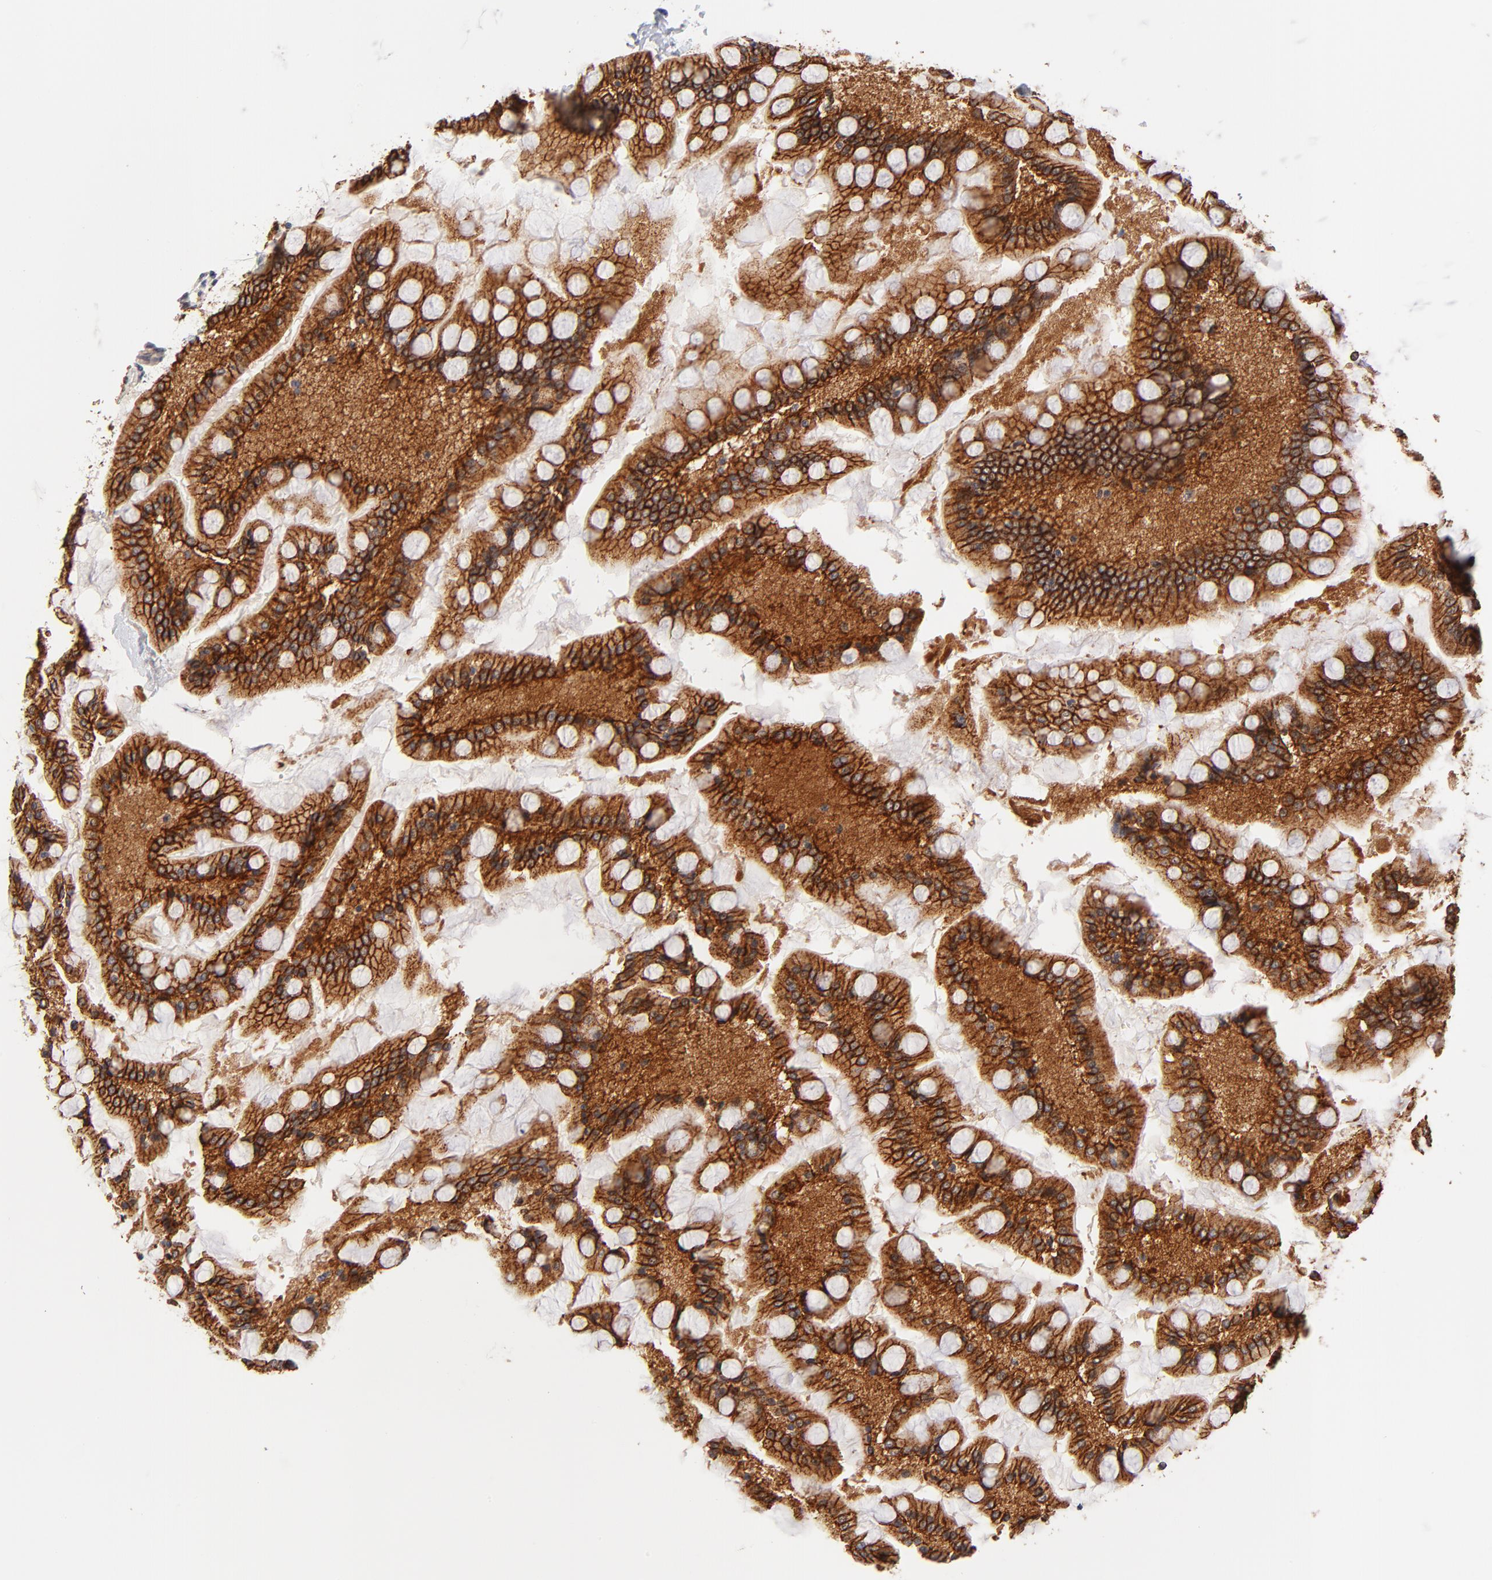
{"staining": {"intensity": "strong", "quantity": ">75%", "location": "cytoplasmic/membranous"}, "tissue": "small intestine", "cell_type": "Glandular cells", "image_type": "normal", "snomed": [{"axis": "morphology", "description": "Normal tissue, NOS"}, {"axis": "topography", "description": "Small intestine"}], "caption": "The immunohistochemical stain highlights strong cytoplasmic/membranous expression in glandular cells of unremarkable small intestine. (DAB (3,3'-diaminobenzidine) IHC, brown staining for protein, blue staining for nuclei).", "gene": "TXNL1", "patient": {"sex": "male", "age": 41}}